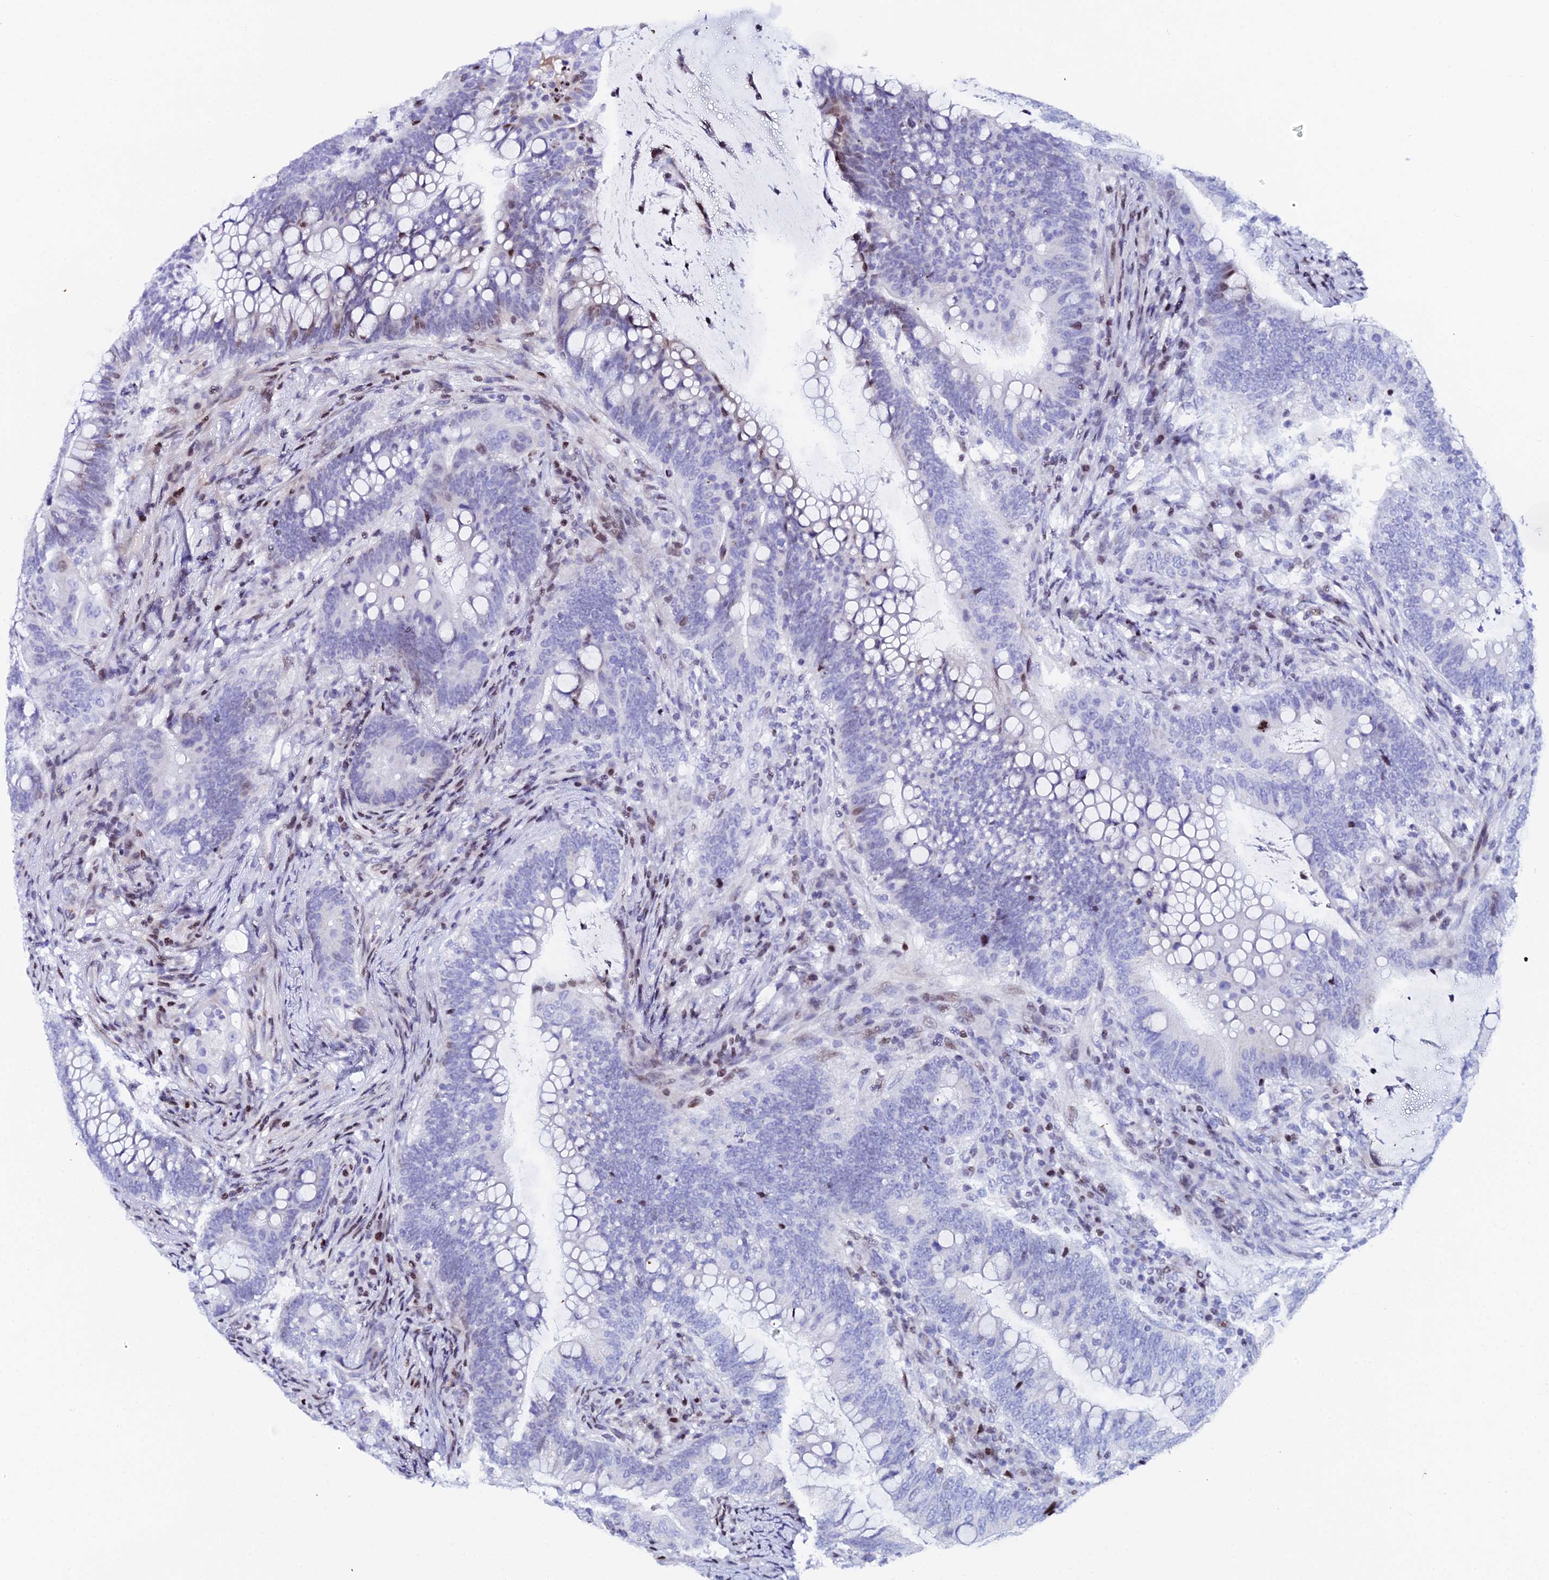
{"staining": {"intensity": "moderate", "quantity": "<25%", "location": "nuclear"}, "tissue": "colorectal cancer", "cell_type": "Tumor cells", "image_type": "cancer", "snomed": [{"axis": "morphology", "description": "Adenocarcinoma, NOS"}, {"axis": "topography", "description": "Colon"}], "caption": "This is a photomicrograph of IHC staining of colorectal cancer (adenocarcinoma), which shows moderate staining in the nuclear of tumor cells.", "gene": "MYNN", "patient": {"sex": "female", "age": 66}}